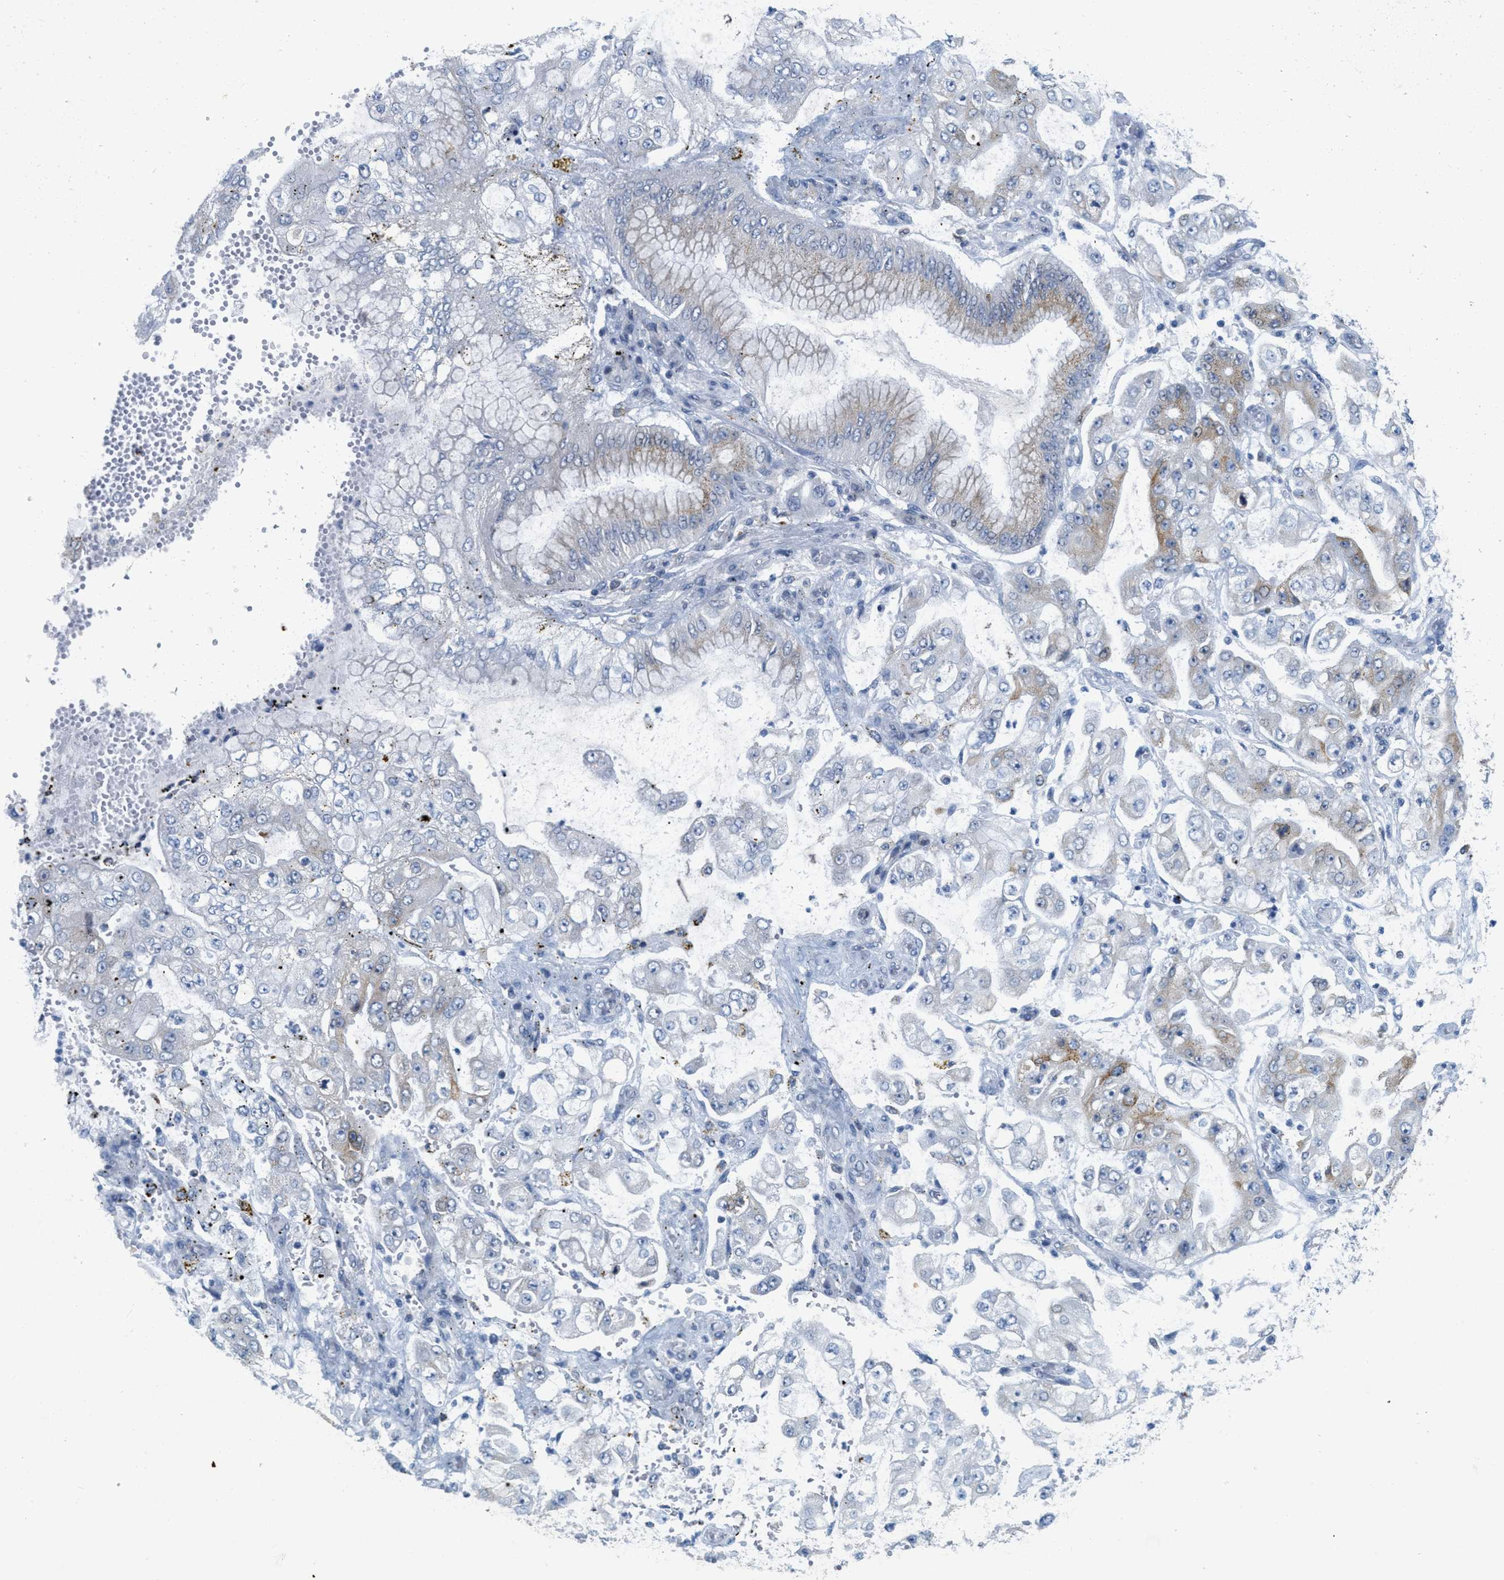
{"staining": {"intensity": "weak", "quantity": "<25%", "location": "cytoplasmic/membranous"}, "tissue": "stomach cancer", "cell_type": "Tumor cells", "image_type": "cancer", "snomed": [{"axis": "morphology", "description": "Adenocarcinoma, NOS"}, {"axis": "topography", "description": "Stomach"}], "caption": "The image shows no significant staining in tumor cells of adenocarcinoma (stomach).", "gene": "TEX264", "patient": {"sex": "male", "age": 76}}